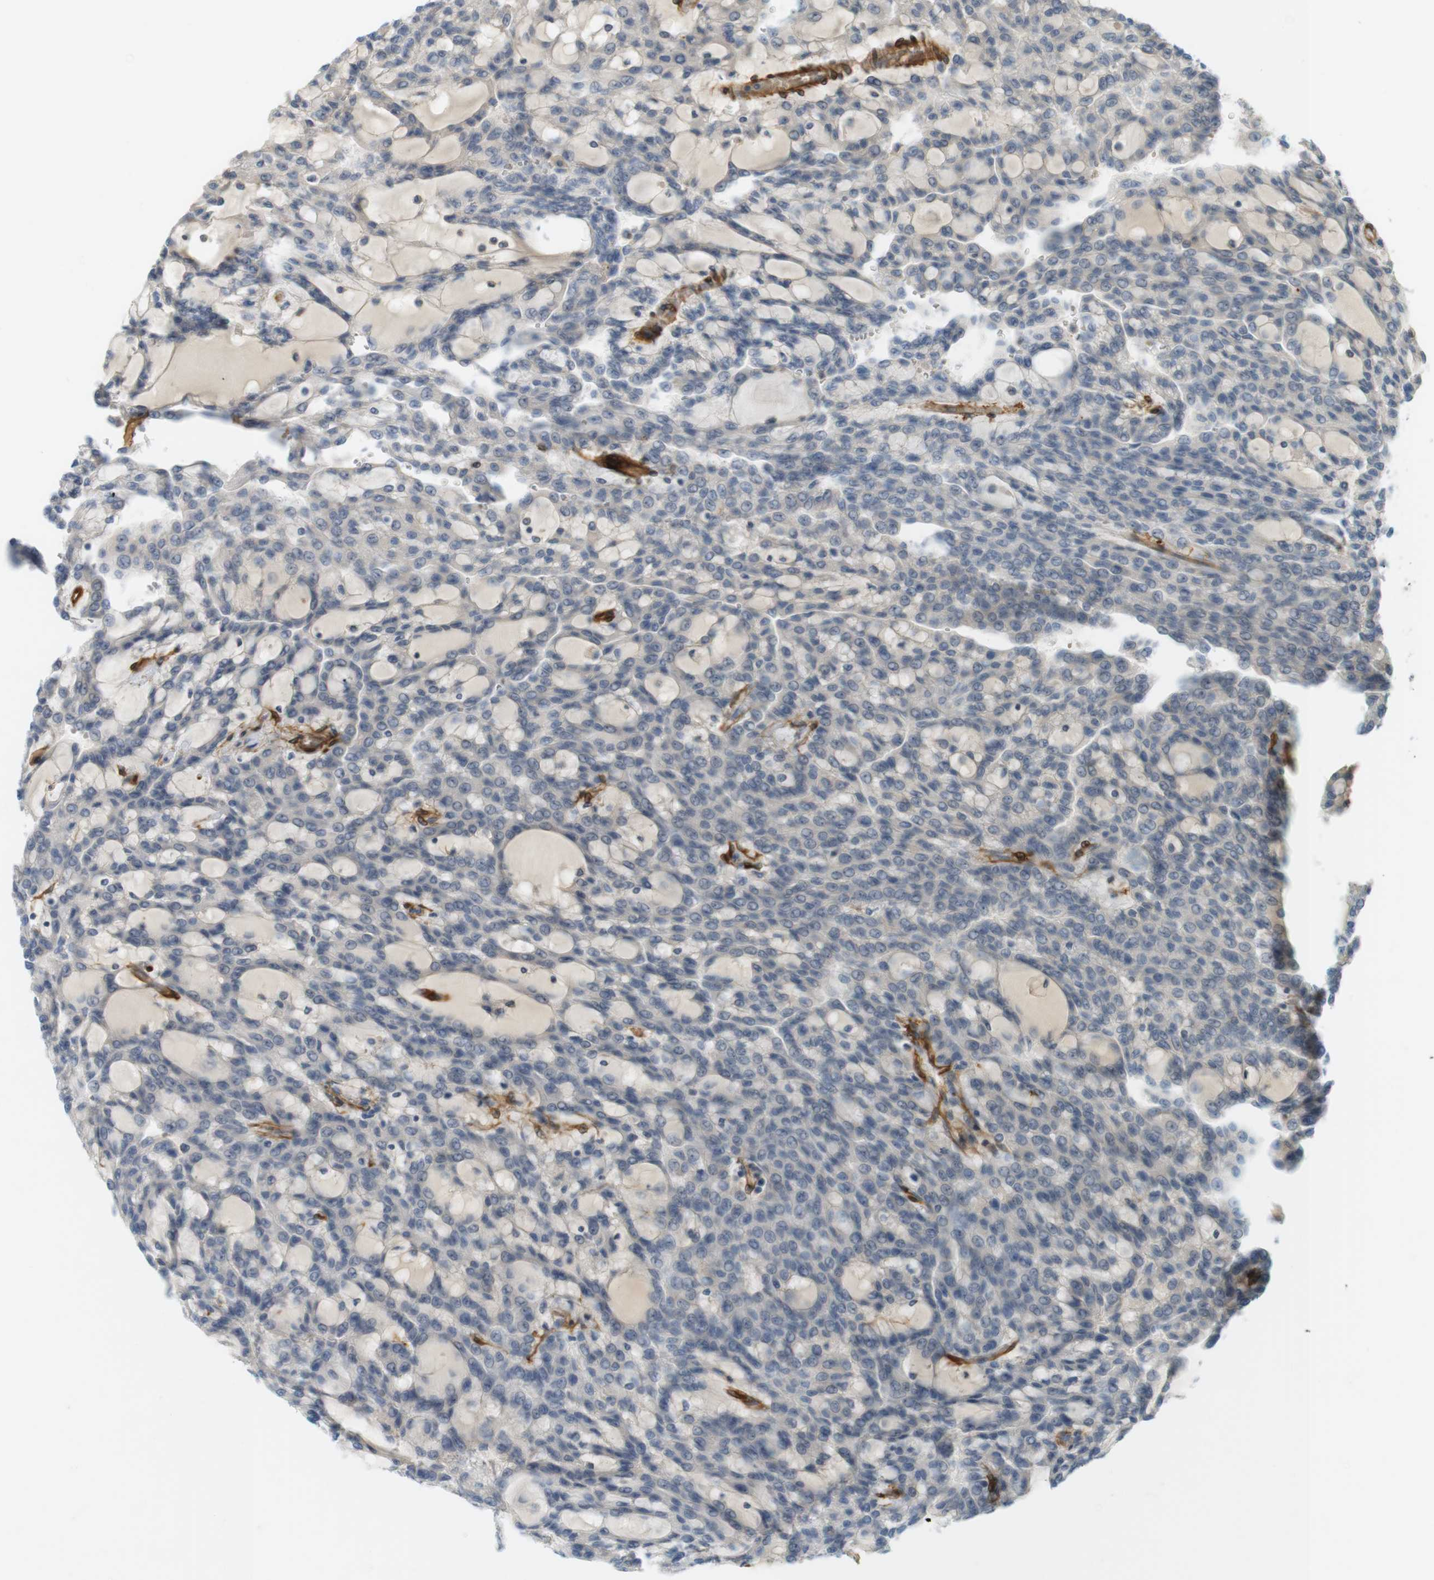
{"staining": {"intensity": "negative", "quantity": "none", "location": "none"}, "tissue": "renal cancer", "cell_type": "Tumor cells", "image_type": "cancer", "snomed": [{"axis": "morphology", "description": "Adenocarcinoma, NOS"}, {"axis": "topography", "description": "Kidney"}], "caption": "Immunohistochemical staining of renal cancer displays no significant positivity in tumor cells. (DAB (3,3'-diaminobenzidine) immunohistochemistry (IHC), high magnification).", "gene": "PDE3A", "patient": {"sex": "male", "age": 63}}